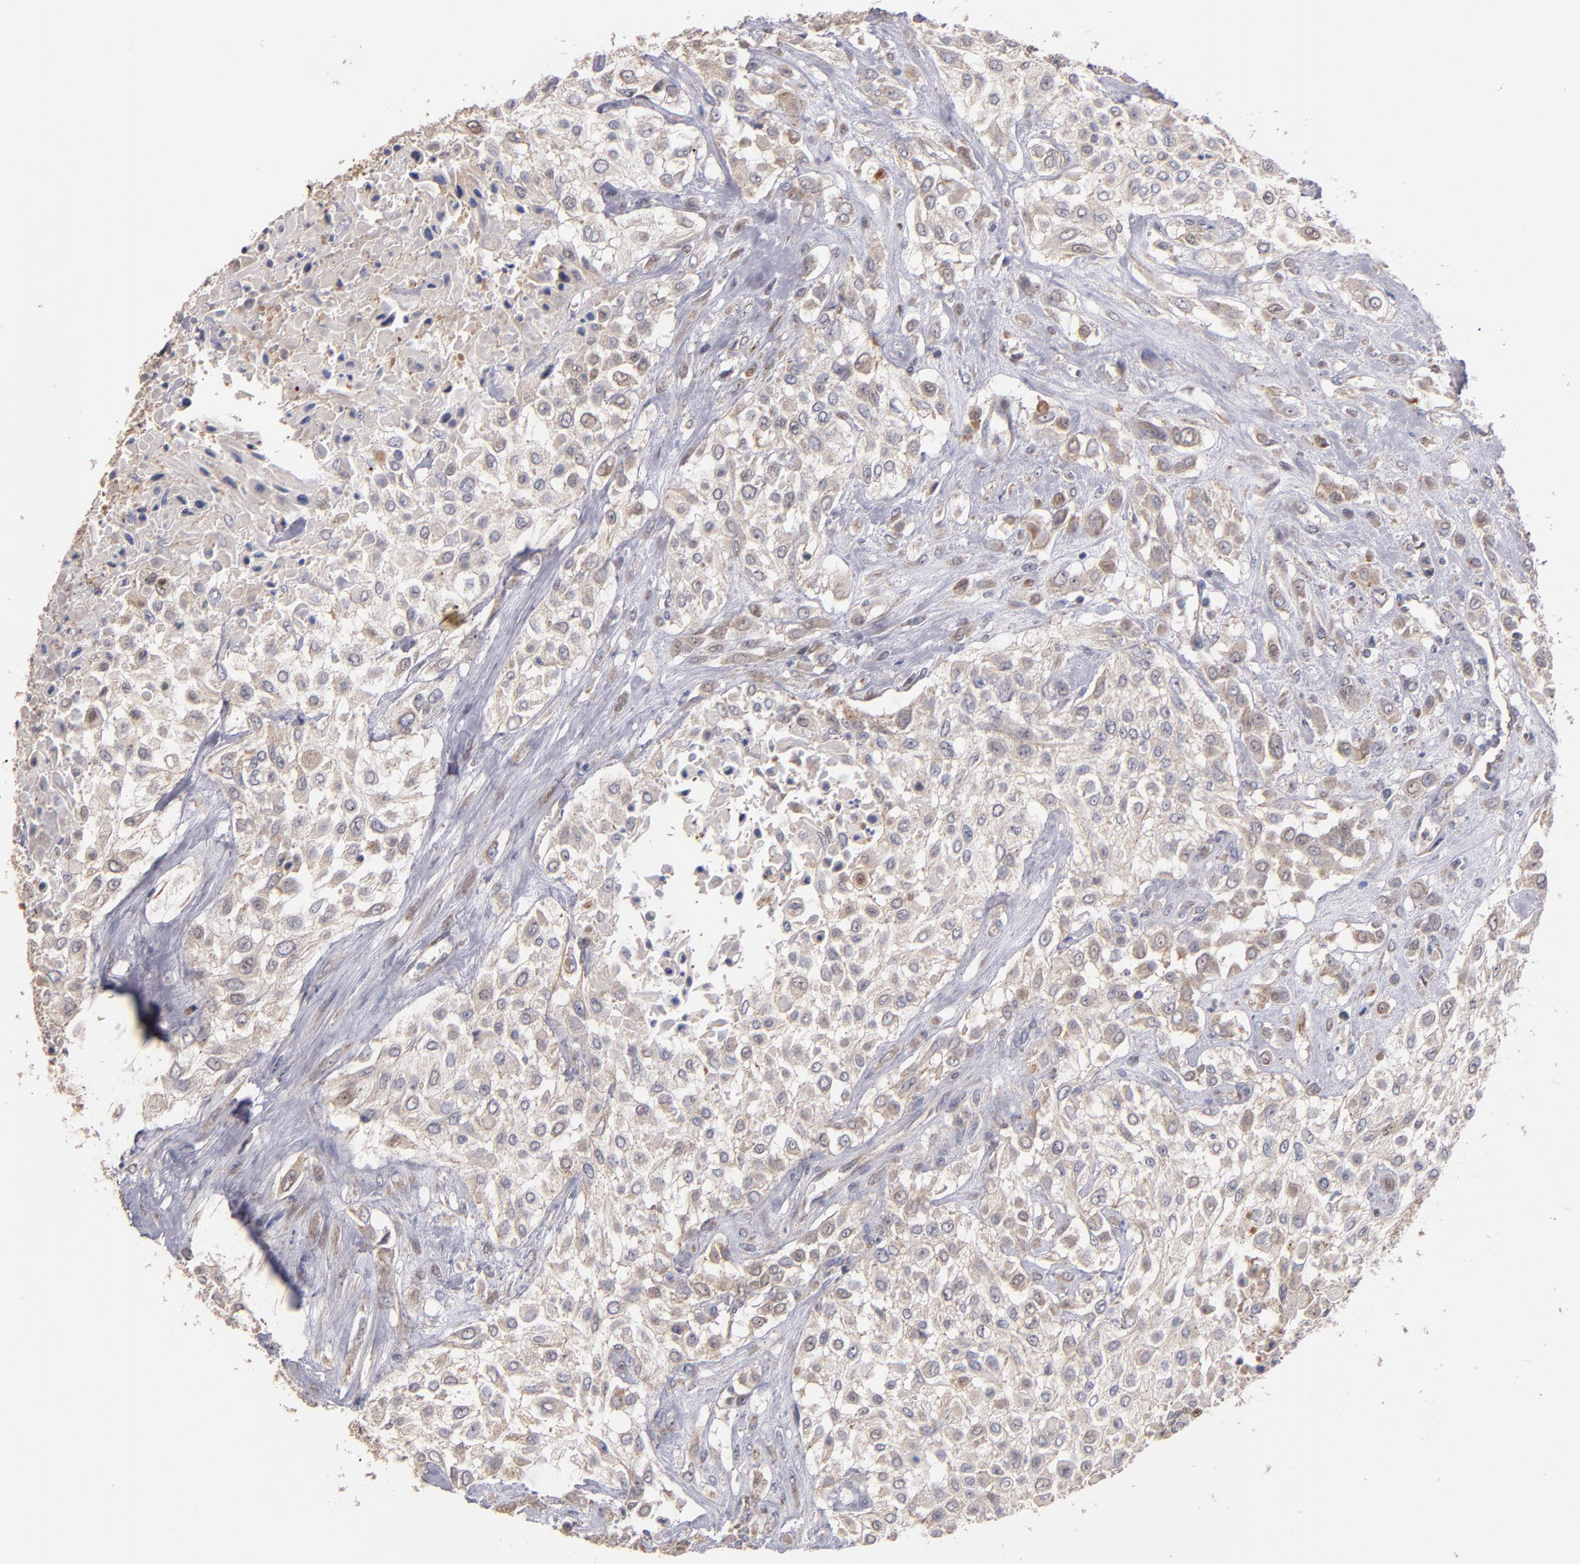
{"staining": {"intensity": "weak", "quantity": ">75%", "location": "cytoplasmic/membranous"}, "tissue": "urothelial cancer", "cell_type": "Tumor cells", "image_type": "cancer", "snomed": [{"axis": "morphology", "description": "Urothelial carcinoma, High grade"}, {"axis": "topography", "description": "Urinary bladder"}], "caption": "This photomicrograph shows immunohistochemistry (IHC) staining of human urothelial cancer, with low weak cytoplasmic/membranous staining in about >75% of tumor cells.", "gene": "DIABLO", "patient": {"sex": "male", "age": 57}}